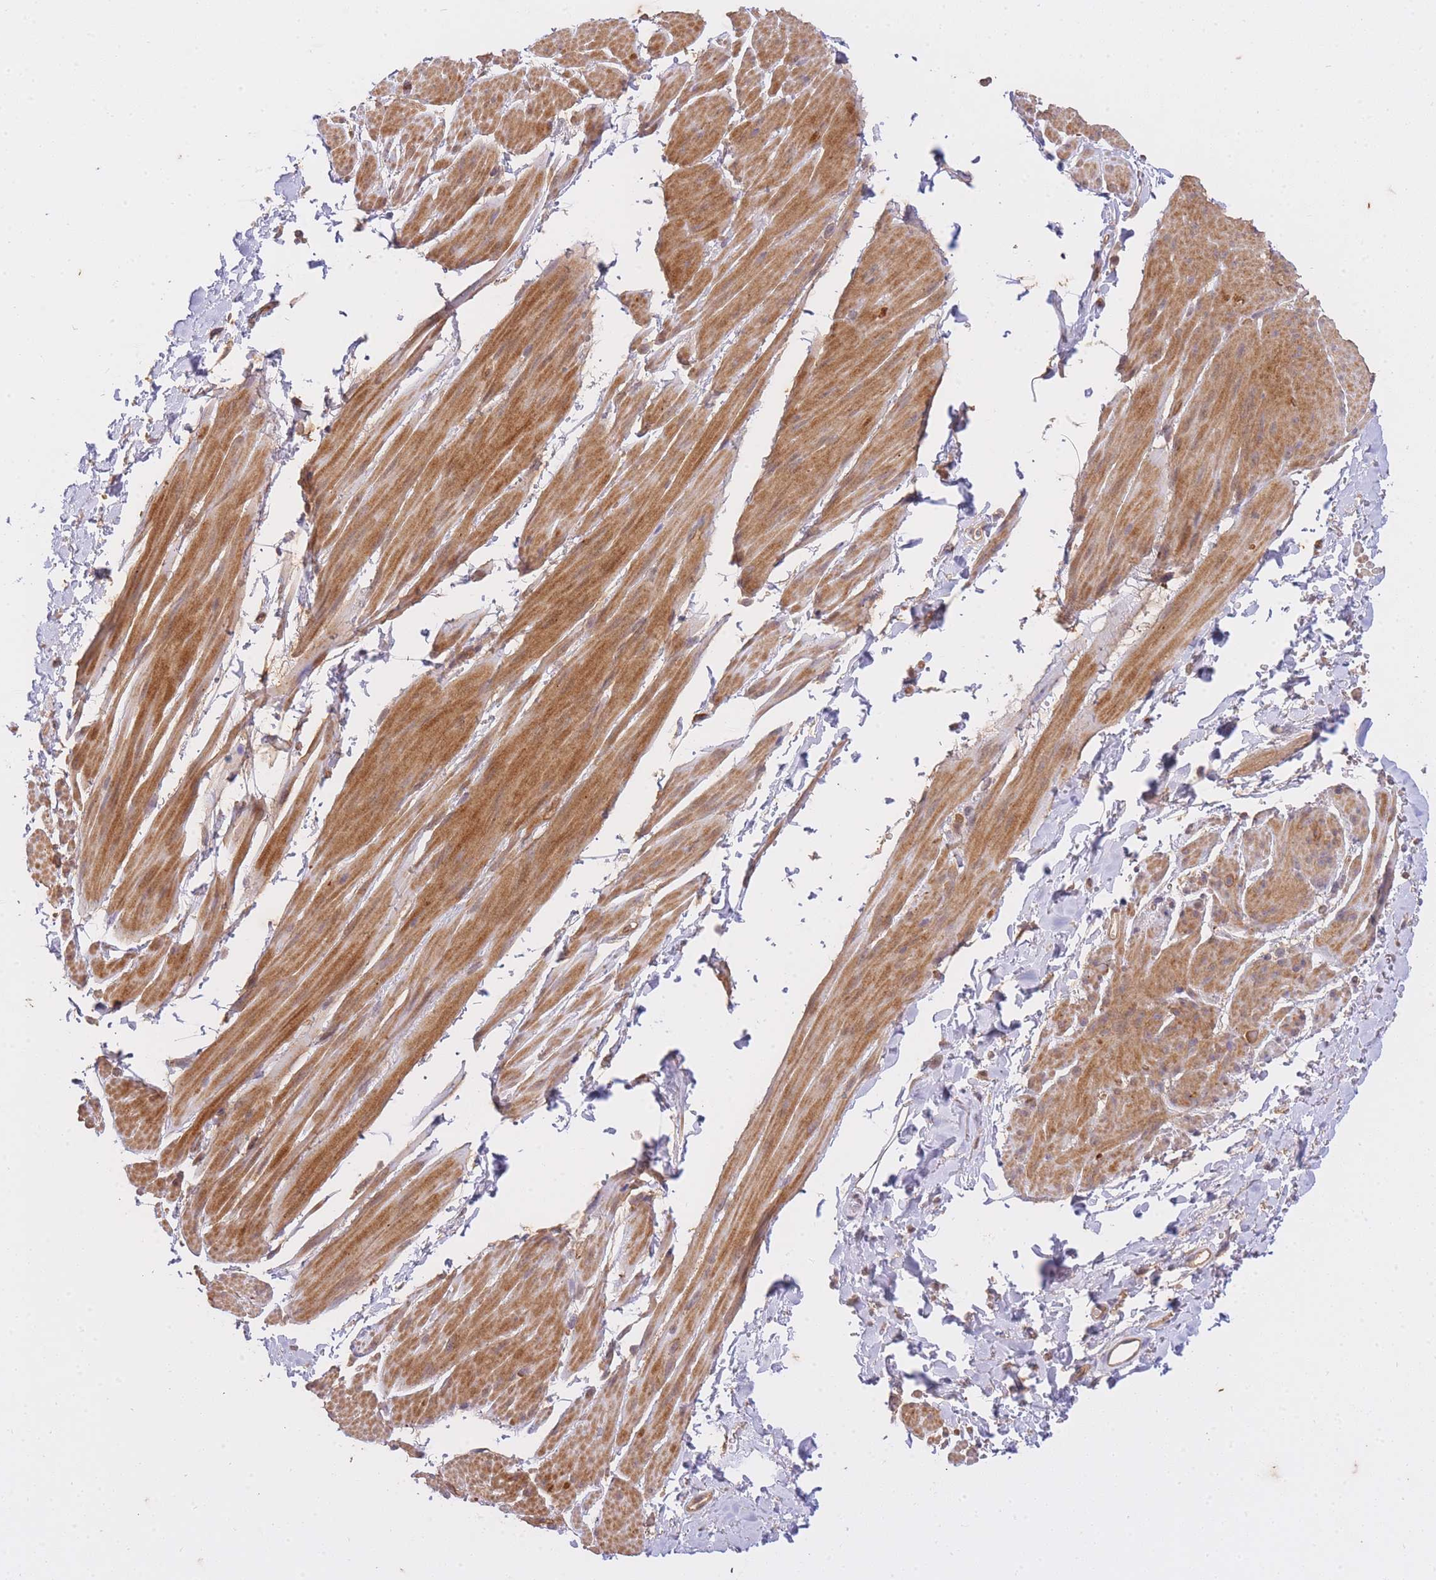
{"staining": {"intensity": "moderate", "quantity": ">75%", "location": "cytoplasmic/membranous"}, "tissue": "smooth muscle", "cell_type": "Smooth muscle cells", "image_type": "normal", "snomed": [{"axis": "morphology", "description": "Normal tissue, NOS"}, {"axis": "topography", "description": "Smooth muscle"}, {"axis": "topography", "description": "Peripheral nerve tissue"}], "caption": "The image exhibits staining of normal smooth muscle, revealing moderate cytoplasmic/membranous protein staining (brown color) within smooth muscle cells.", "gene": "ST8SIA4", "patient": {"sex": "male", "age": 69}}